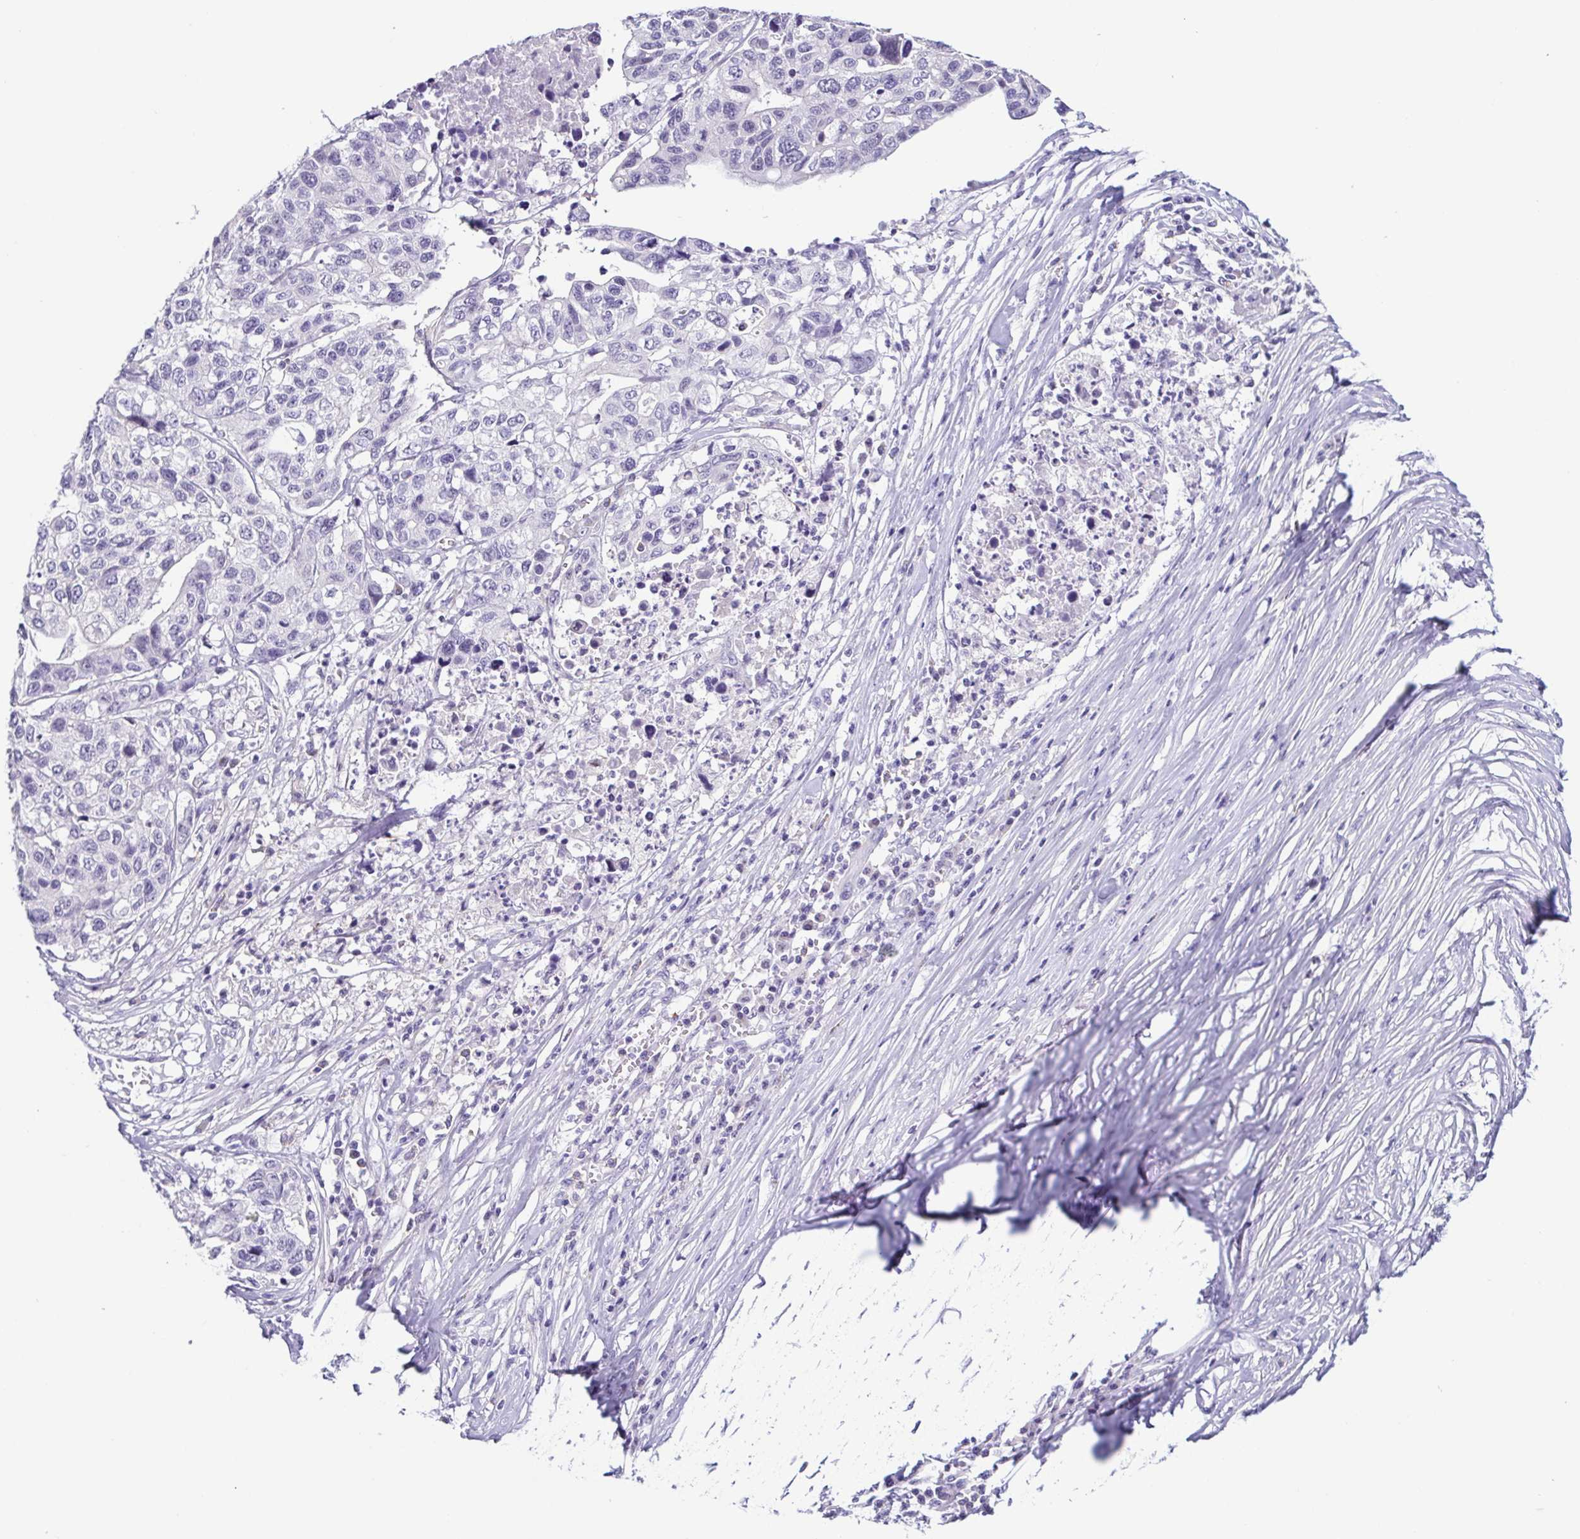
{"staining": {"intensity": "negative", "quantity": "none", "location": "none"}, "tissue": "stomach cancer", "cell_type": "Tumor cells", "image_type": "cancer", "snomed": [{"axis": "morphology", "description": "Adenocarcinoma, NOS"}, {"axis": "topography", "description": "Stomach, upper"}], "caption": "Image shows no significant protein positivity in tumor cells of stomach cancer (adenocarcinoma).", "gene": "TERT", "patient": {"sex": "female", "age": 67}}